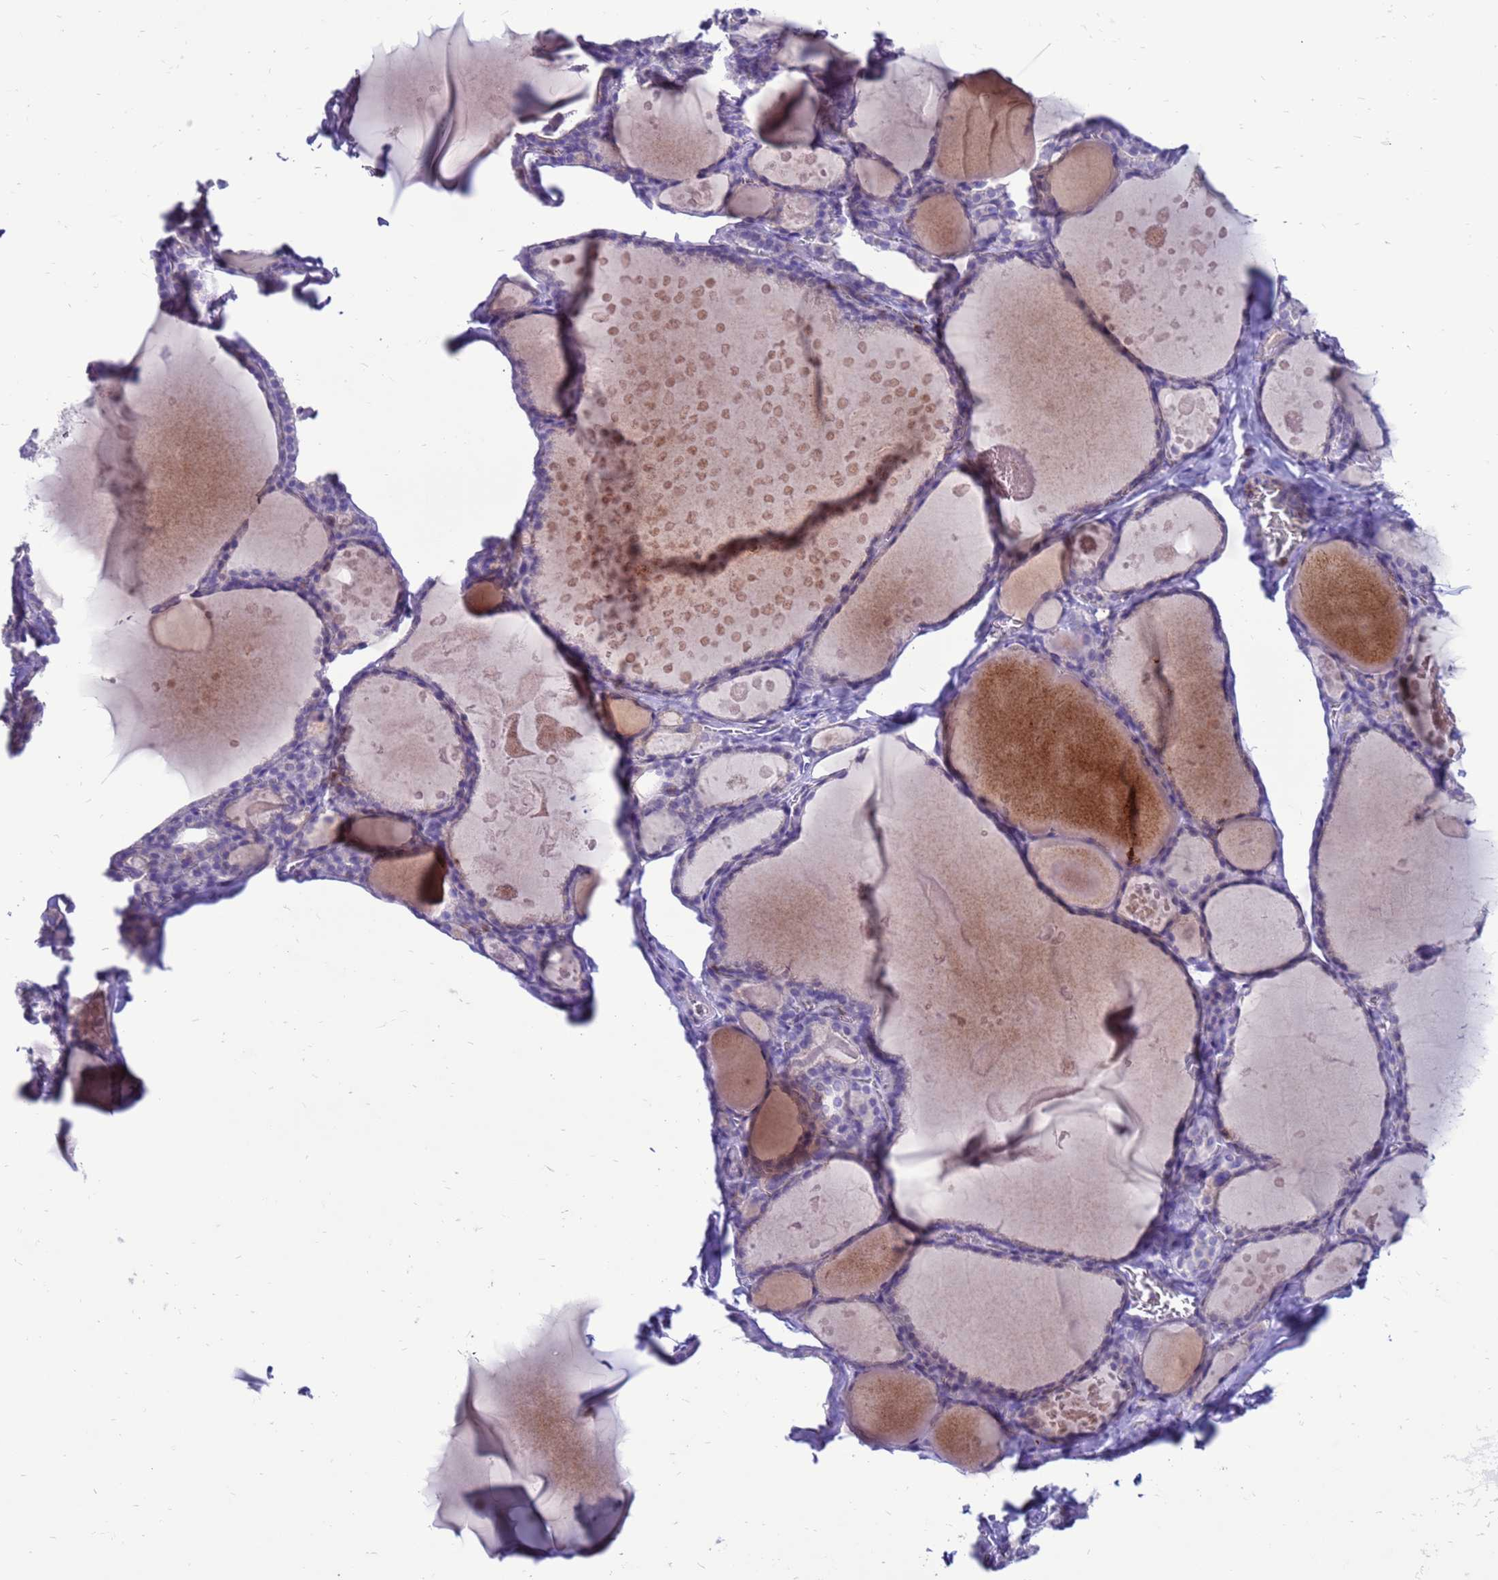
{"staining": {"intensity": "negative", "quantity": "none", "location": "none"}, "tissue": "thyroid gland", "cell_type": "Glandular cells", "image_type": "normal", "snomed": [{"axis": "morphology", "description": "Normal tissue, NOS"}, {"axis": "topography", "description": "Thyroid gland"}], "caption": "IHC image of benign thyroid gland: thyroid gland stained with DAB (3,3'-diaminobenzidine) shows no significant protein positivity in glandular cells.", "gene": "PDE10A", "patient": {"sex": "male", "age": 56}}